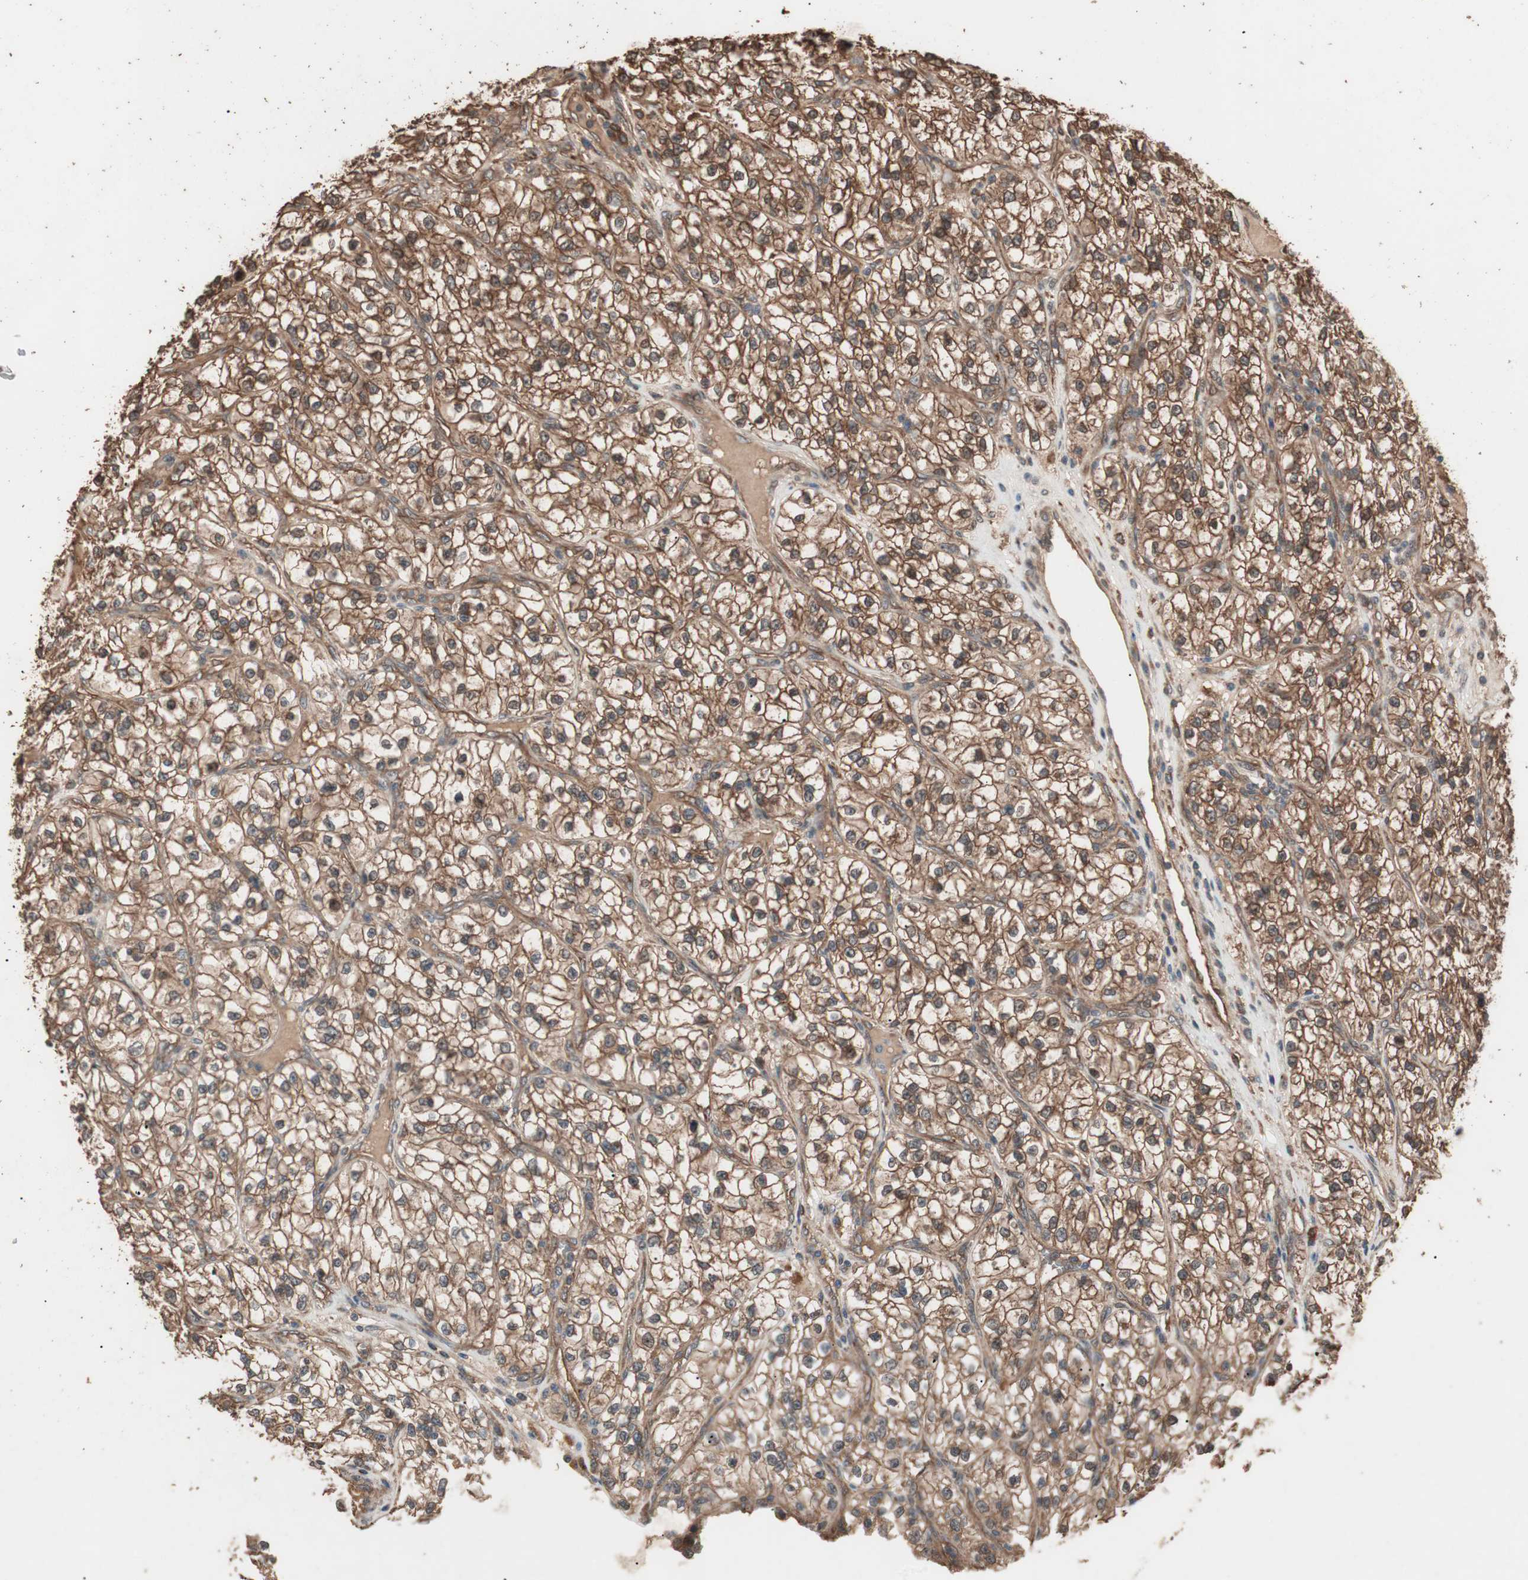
{"staining": {"intensity": "strong", "quantity": ">75%", "location": "cytoplasmic/membranous"}, "tissue": "renal cancer", "cell_type": "Tumor cells", "image_type": "cancer", "snomed": [{"axis": "morphology", "description": "Adenocarcinoma, NOS"}, {"axis": "topography", "description": "Kidney"}], "caption": "Human renal cancer (adenocarcinoma) stained with a brown dye shows strong cytoplasmic/membranous positive positivity in approximately >75% of tumor cells.", "gene": "CCN4", "patient": {"sex": "female", "age": 57}}